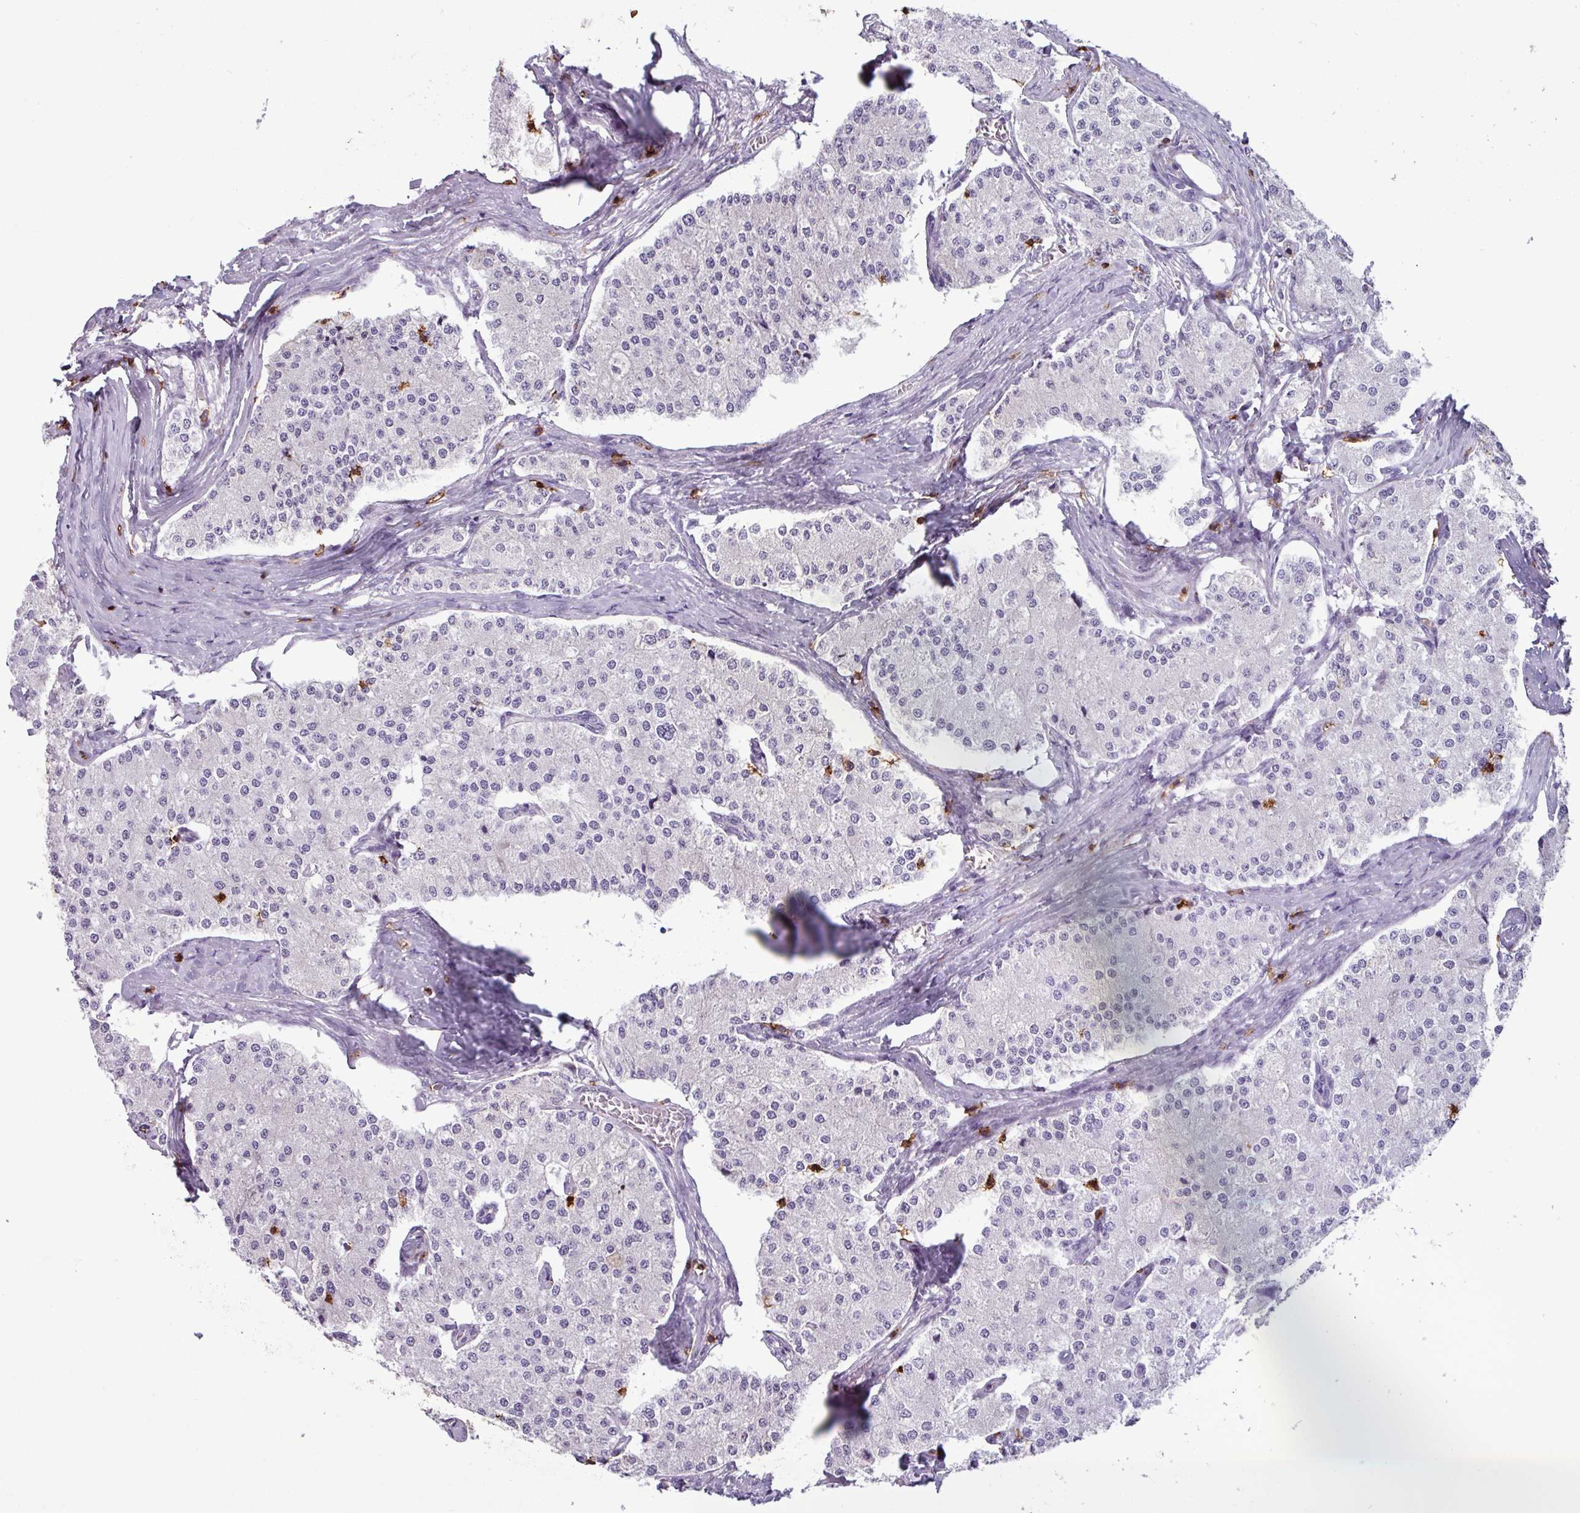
{"staining": {"intensity": "negative", "quantity": "none", "location": "none"}, "tissue": "carcinoid", "cell_type": "Tumor cells", "image_type": "cancer", "snomed": [{"axis": "morphology", "description": "Carcinoid, malignant, NOS"}, {"axis": "topography", "description": "Colon"}], "caption": "Malignant carcinoid was stained to show a protein in brown. There is no significant positivity in tumor cells.", "gene": "CD8A", "patient": {"sex": "female", "age": 52}}